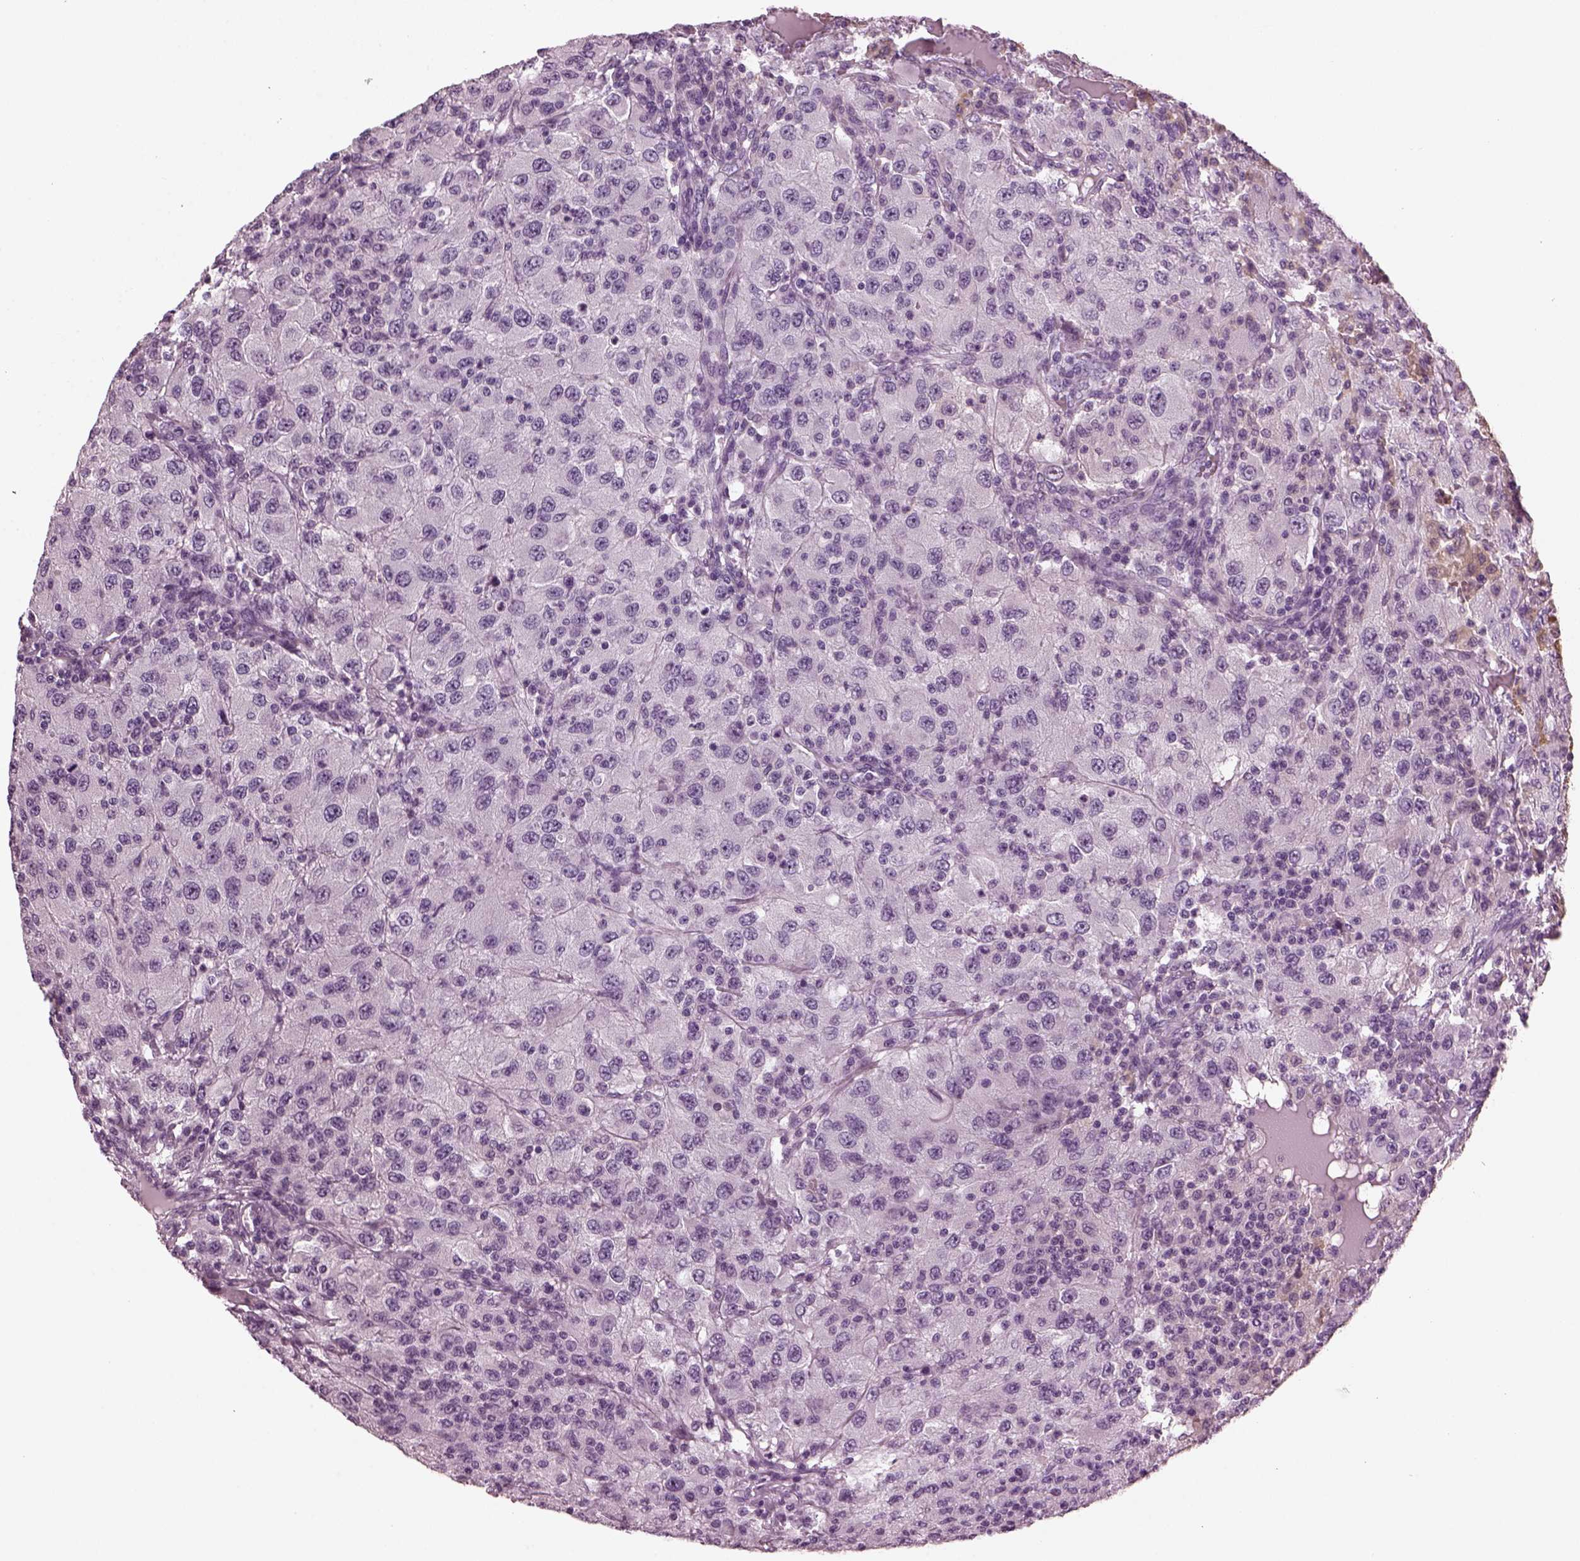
{"staining": {"intensity": "negative", "quantity": "none", "location": "none"}, "tissue": "renal cancer", "cell_type": "Tumor cells", "image_type": "cancer", "snomed": [{"axis": "morphology", "description": "Adenocarcinoma, NOS"}, {"axis": "topography", "description": "Kidney"}], "caption": "High power microscopy photomicrograph of an immunohistochemistry (IHC) image of renal adenocarcinoma, revealing no significant staining in tumor cells. (Brightfield microscopy of DAB (3,3'-diaminobenzidine) immunohistochemistry at high magnification).", "gene": "SLC6A17", "patient": {"sex": "female", "age": 67}}